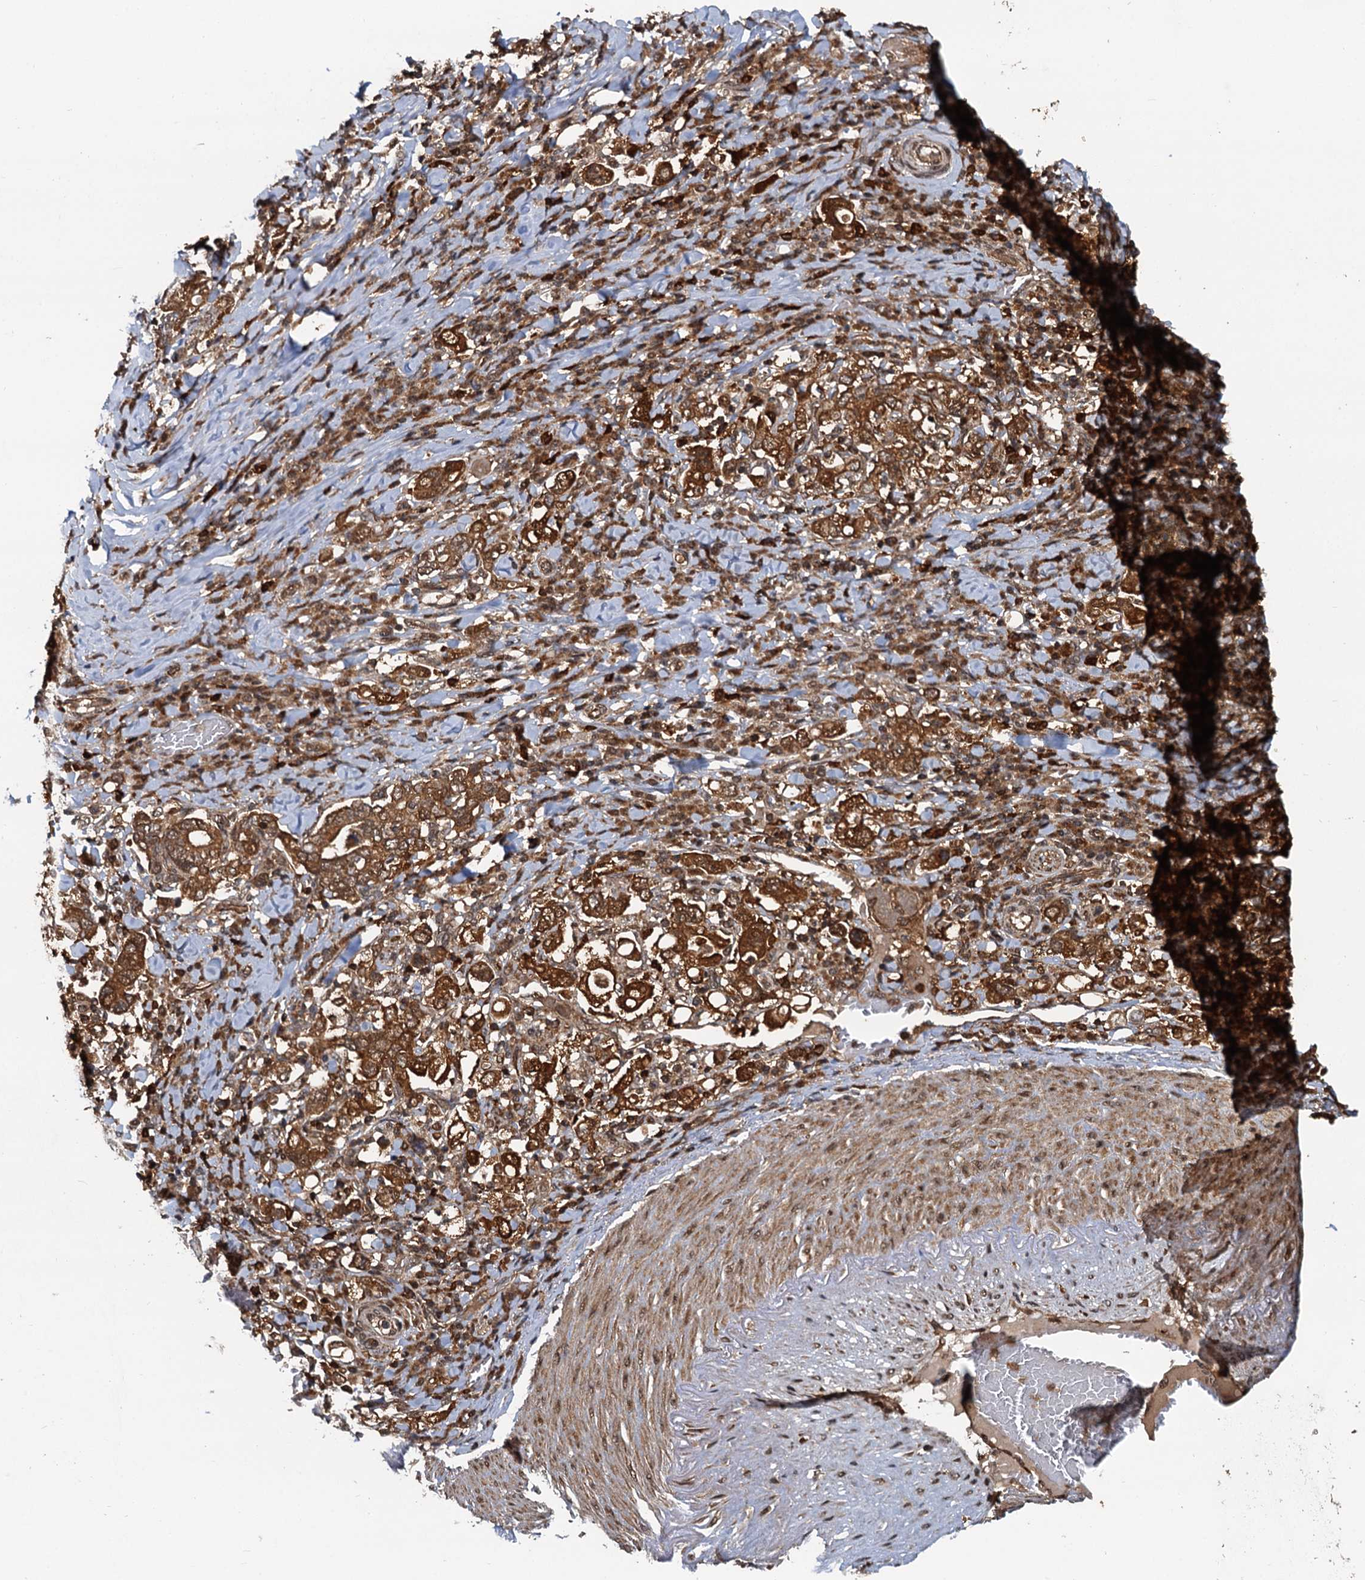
{"staining": {"intensity": "strong", "quantity": ">75%", "location": "cytoplasmic/membranous"}, "tissue": "stomach cancer", "cell_type": "Tumor cells", "image_type": "cancer", "snomed": [{"axis": "morphology", "description": "Adenocarcinoma, NOS"}, {"axis": "topography", "description": "Stomach, upper"}], "caption": "Tumor cells reveal high levels of strong cytoplasmic/membranous positivity in about >75% of cells in human stomach cancer (adenocarcinoma).", "gene": "STUB1", "patient": {"sex": "male", "age": 62}}